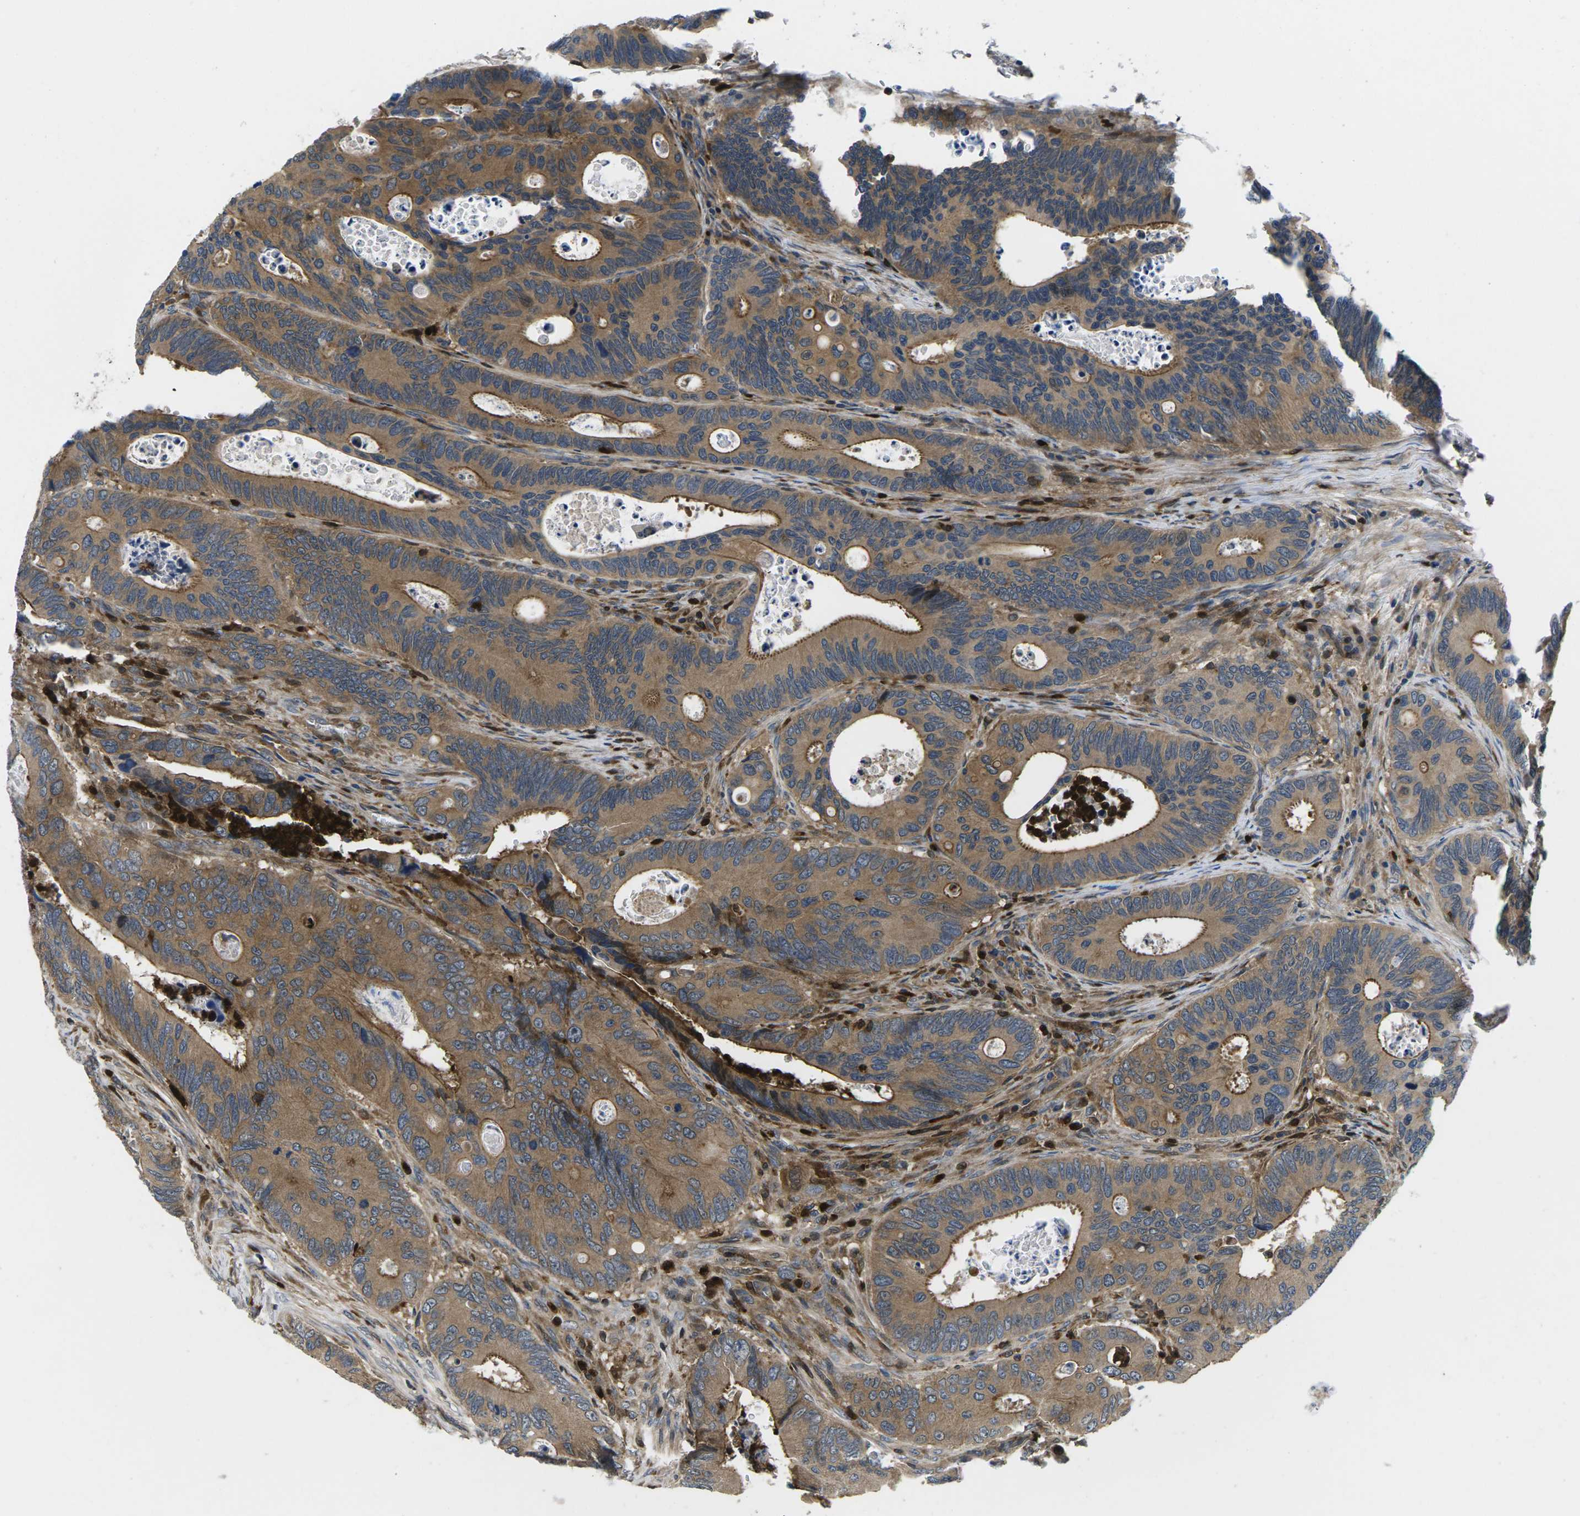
{"staining": {"intensity": "moderate", "quantity": ">75%", "location": "cytoplasmic/membranous"}, "tissue": "colorectal cancer", "cell_type": "Tumor cells", "image_type": "cancer", "snomed": [{"axis": "morphology", "description": "Inflammation, NOS"}, {"axis": "morphology", "description": "Adenocarcinoma, NOS"}, {"axis": "topography", "description": "Colon"}], "caption": "Immunohistochemistry (IHC) image of colorectal cancer stained for a protein (brown), which displays medium levels of moderate cytoplasmic/membranous expression in approximately >75% of tumor cells.", "gene": "PLCE1", "patient": {"sex": "male", "age": 72}}